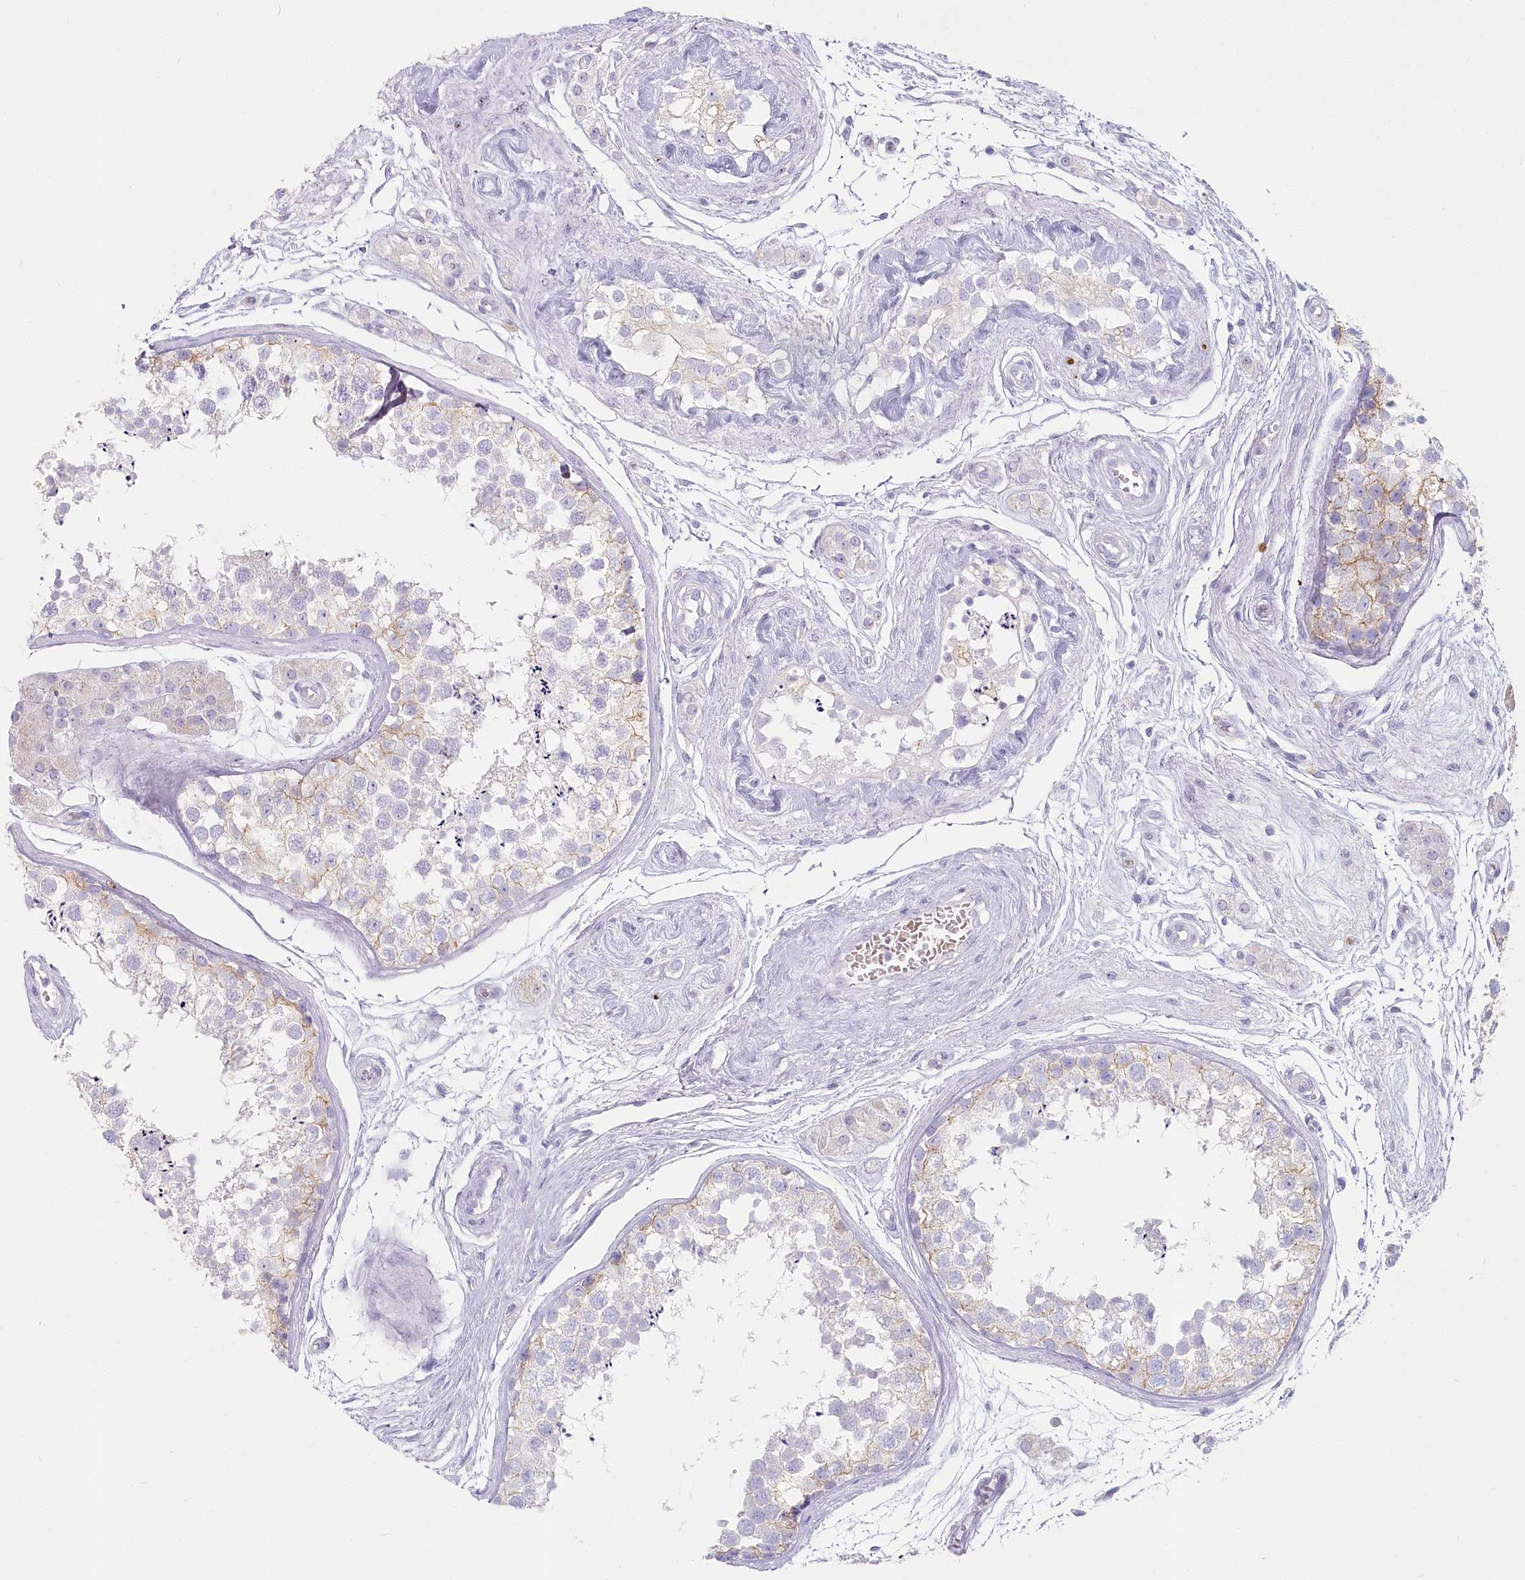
{"staining": {"intensity": "weak", "quantity": "<25%", "location": "cytoplasmic/membranous"}, "tissue": "testis", "cell_type": "Cells in seminiferous ducts", "image_type": "normal", "snomed": [{"axis": "morphology", "description": "Normal tissue, NOS"}, {"axis": "topography", "description": "Testis"}], "caption": "IHC photomicrograph of unremarkable human testis stained for a protein (brown), which exhibits no expression in cells in seminiferous ducts.", "gene": "IFIT5", "patient": {"sex": "male", "age": 56}}